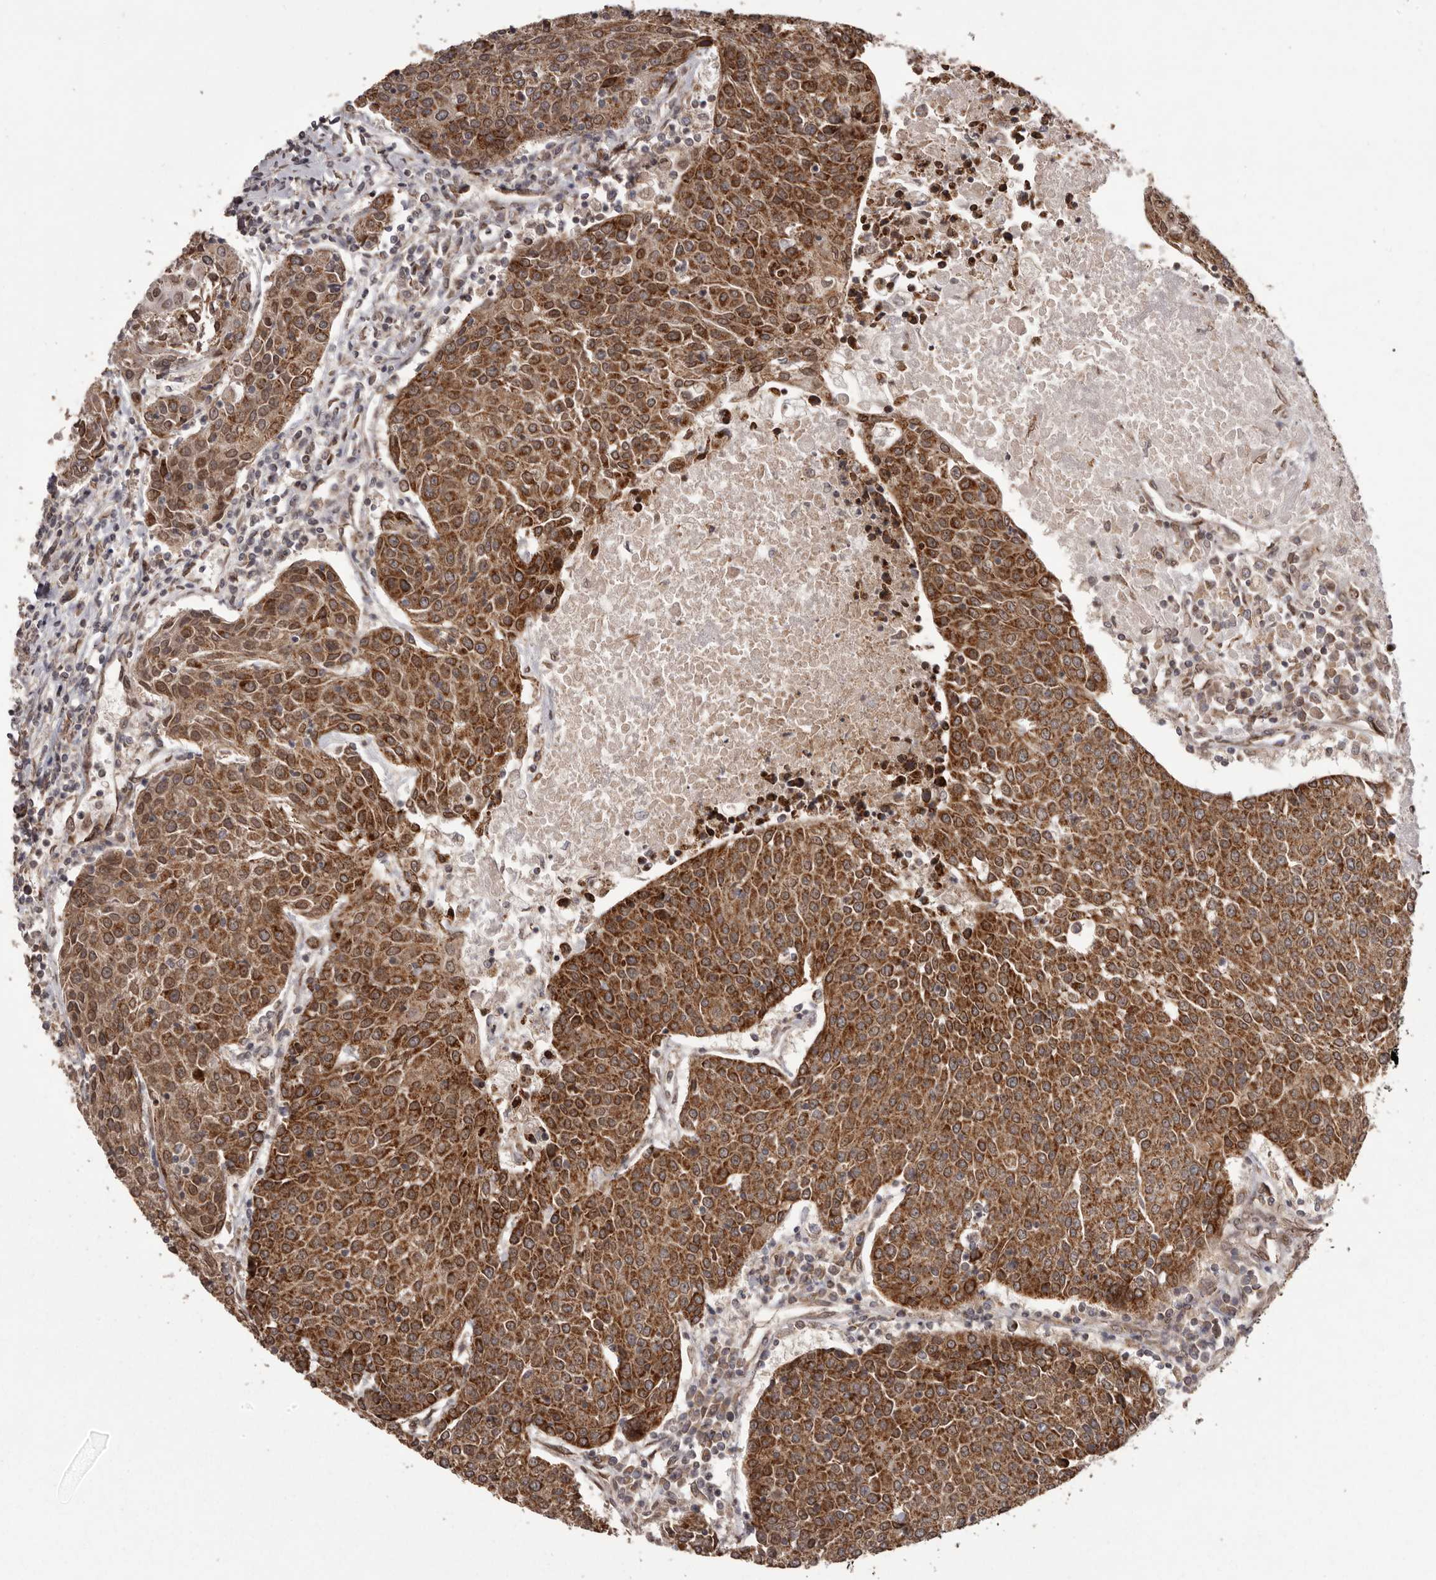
{"staining": {"intensity": "strong", "quantity": ">75%", "location": "cytoplasmic/membranous"}, "tissue": "urothelial cancer", "cell_type": "Tumor cells", "image_type": "cancer", "snomed": [{"axis": "morphology", "description": "Urothelial carcinoma, High grade"}, {"axis": "topography", "description": "Urinary bladder"}], "caption": "IHC (DAB) staining of urothelial cancer exhibits strong cytoplasmic/membranous protein positivity in about >75% of tumor cells. The staining was performed using DAB, with brown indicating positive protein expression. Nuclei are stained blue with hematoxylin.", "gene": "CHRM2", "patient": {"sex": "female", "age": 85}}